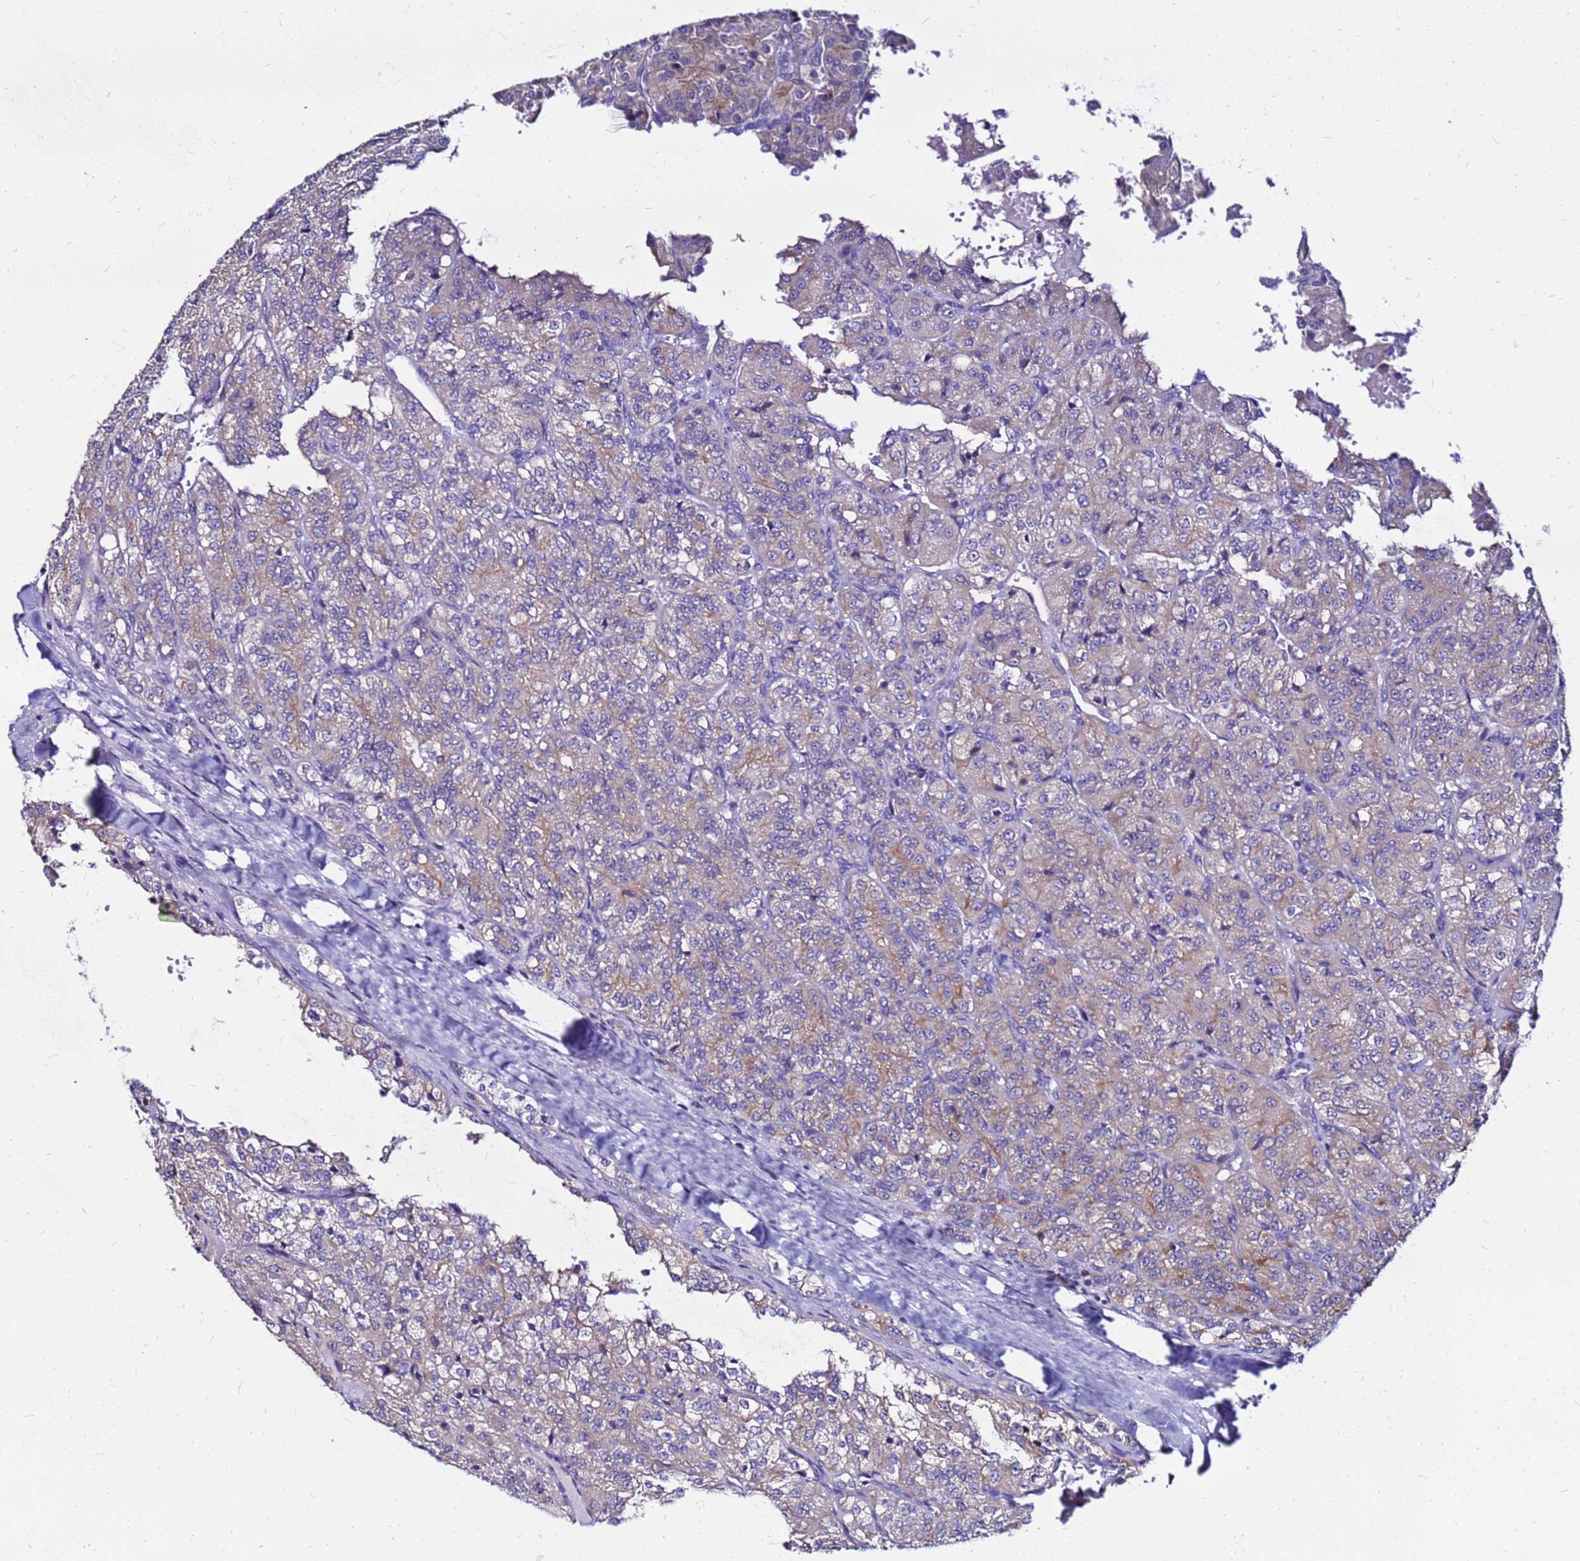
{"staining": {"intensity": "weak", "quantity": "25%-75%", "location": "cytoplasmic/membranous"}, "tissue": "renal cancer", "cell_type": "Tumor cells", "image_type": "cancer", "snomed": [{"axis": "morphology", "description": "Adenocarcinoma, NOS"}, {"axis": "topography", "description": "Kidney"}], "caption": "Immunohistochemistry (IHC) (DAB (3,3'-diaminobenzidine)) staining of human adenocarcinoma (renal) displays weak cytoplasmic/membranous protein positivity in approximately 25%-75% of tumor cells.", "gene": "ARHGEF5", "patient": {"sex": "female", "age": 63}}